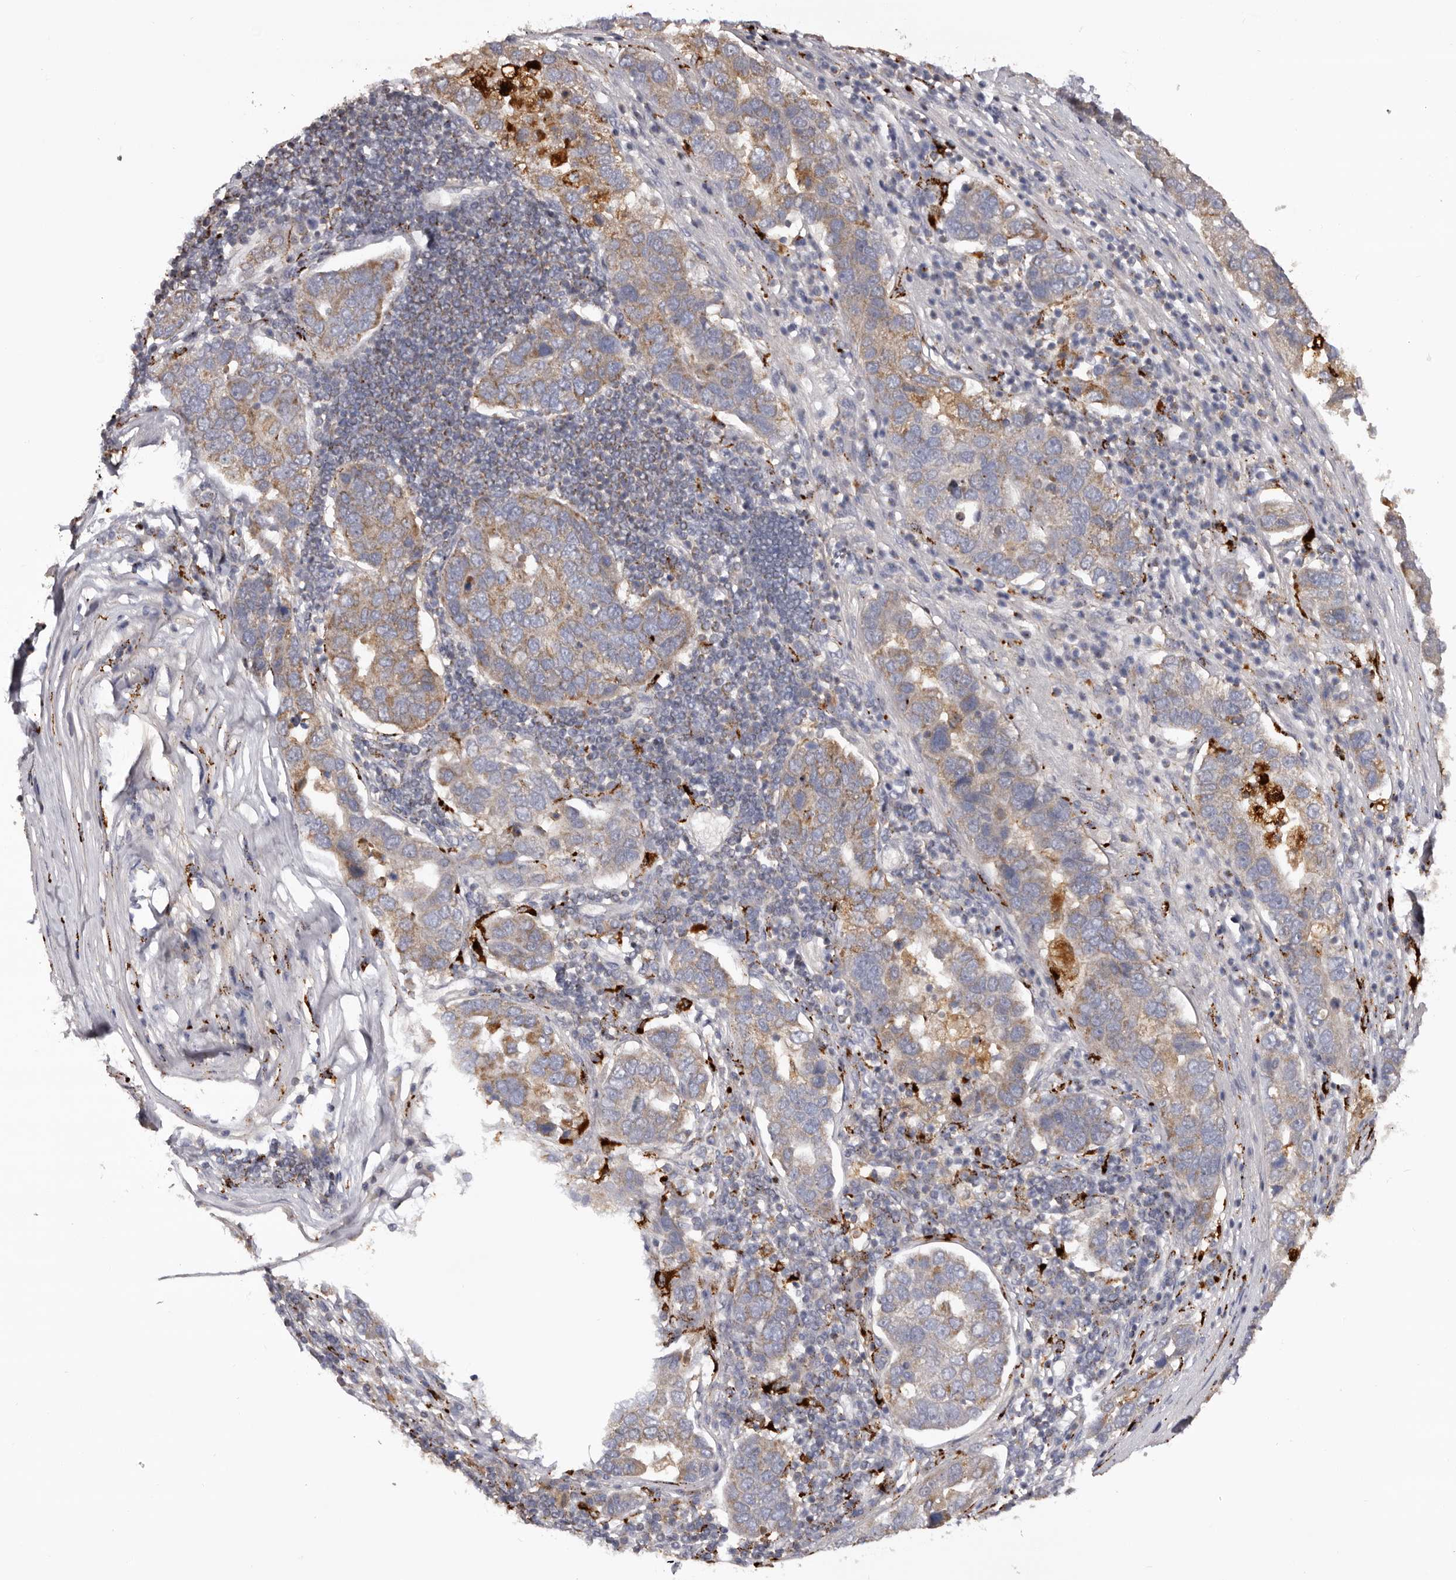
{"staining": {"intensity": "weak", "quantity": "25%-75%", "location": "cytoplasmic/membranous"}, "tissue": "pancreatic cancer", "cell_type": "Tumor cells", "image_type": "cancer", "snomed": [{"axis": "morphology", "description": "Adenocarcinoma, NOS"}, {"axis": "topography", "description": "Pancreas"}], "caption": "Protein expression analysis of pancreatic adenocarcinoma displays weak cytoplasmic/membranous staining in about 25%-75% of tumor cells. (DAB IHC with brightfield microscopy, high magnification).", "gene": "MECR", "patient": {"sex": "female", "age": 61}}